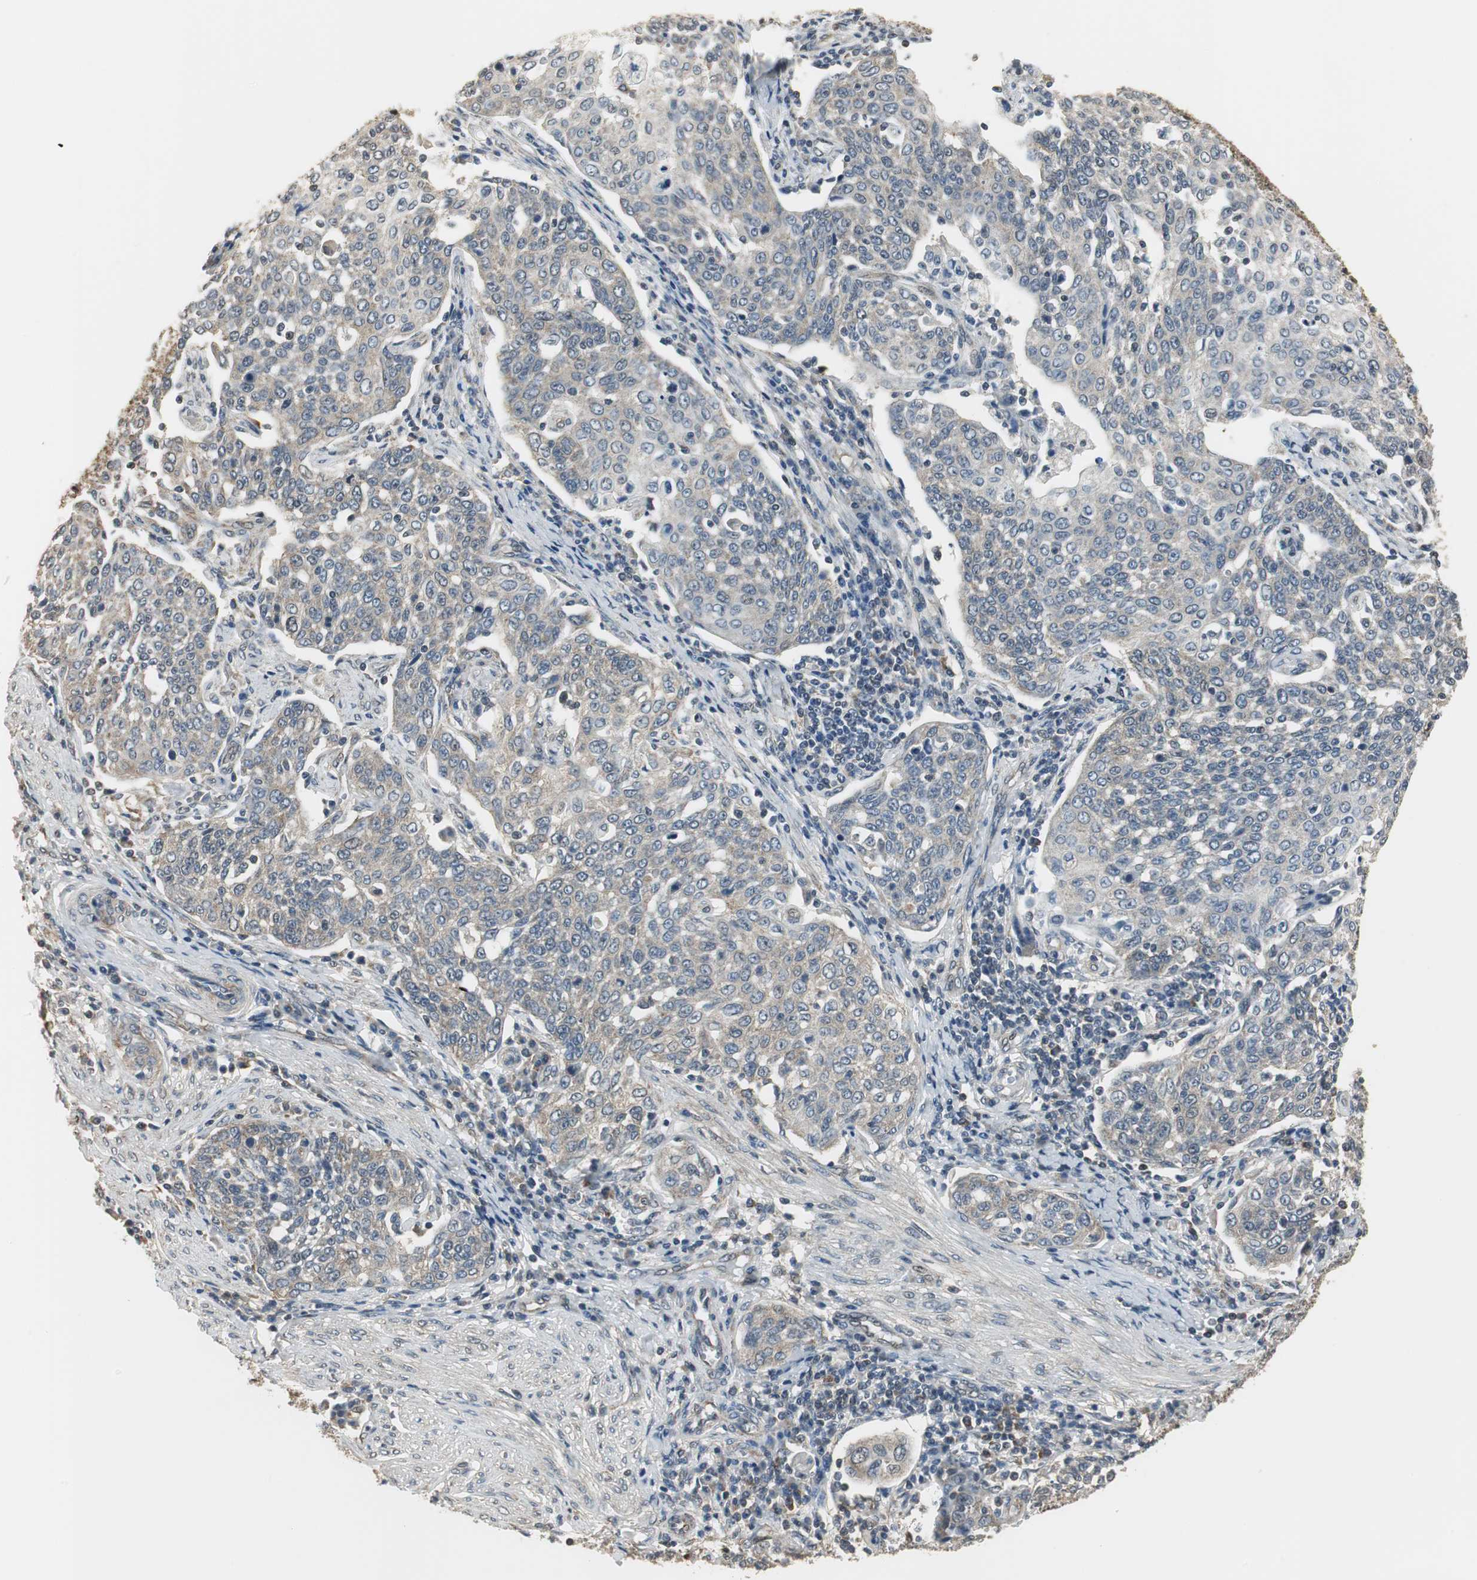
{"staining": {"intensity": "weak", "quantity": "25%-75%", "location": "cytoplasmic/membranous"}, "tissue": "cervical cancer", "cell_type": "Tumor cells", "image_type": "cancer", "snomed": [{"axis": "morphology", "description": "Squamous cell carcinoma, NOS"}, {"axis": "topography", "description": "Cervix"}], "caption": "Immunohistochemical staining of human cervical cancer reveals low levels of weak cytoplasmic/membranous protein expression in about 25%-75% of tumor cells.", "gene": "CCT5", "patient": {"sex": "female", "age": 34}}